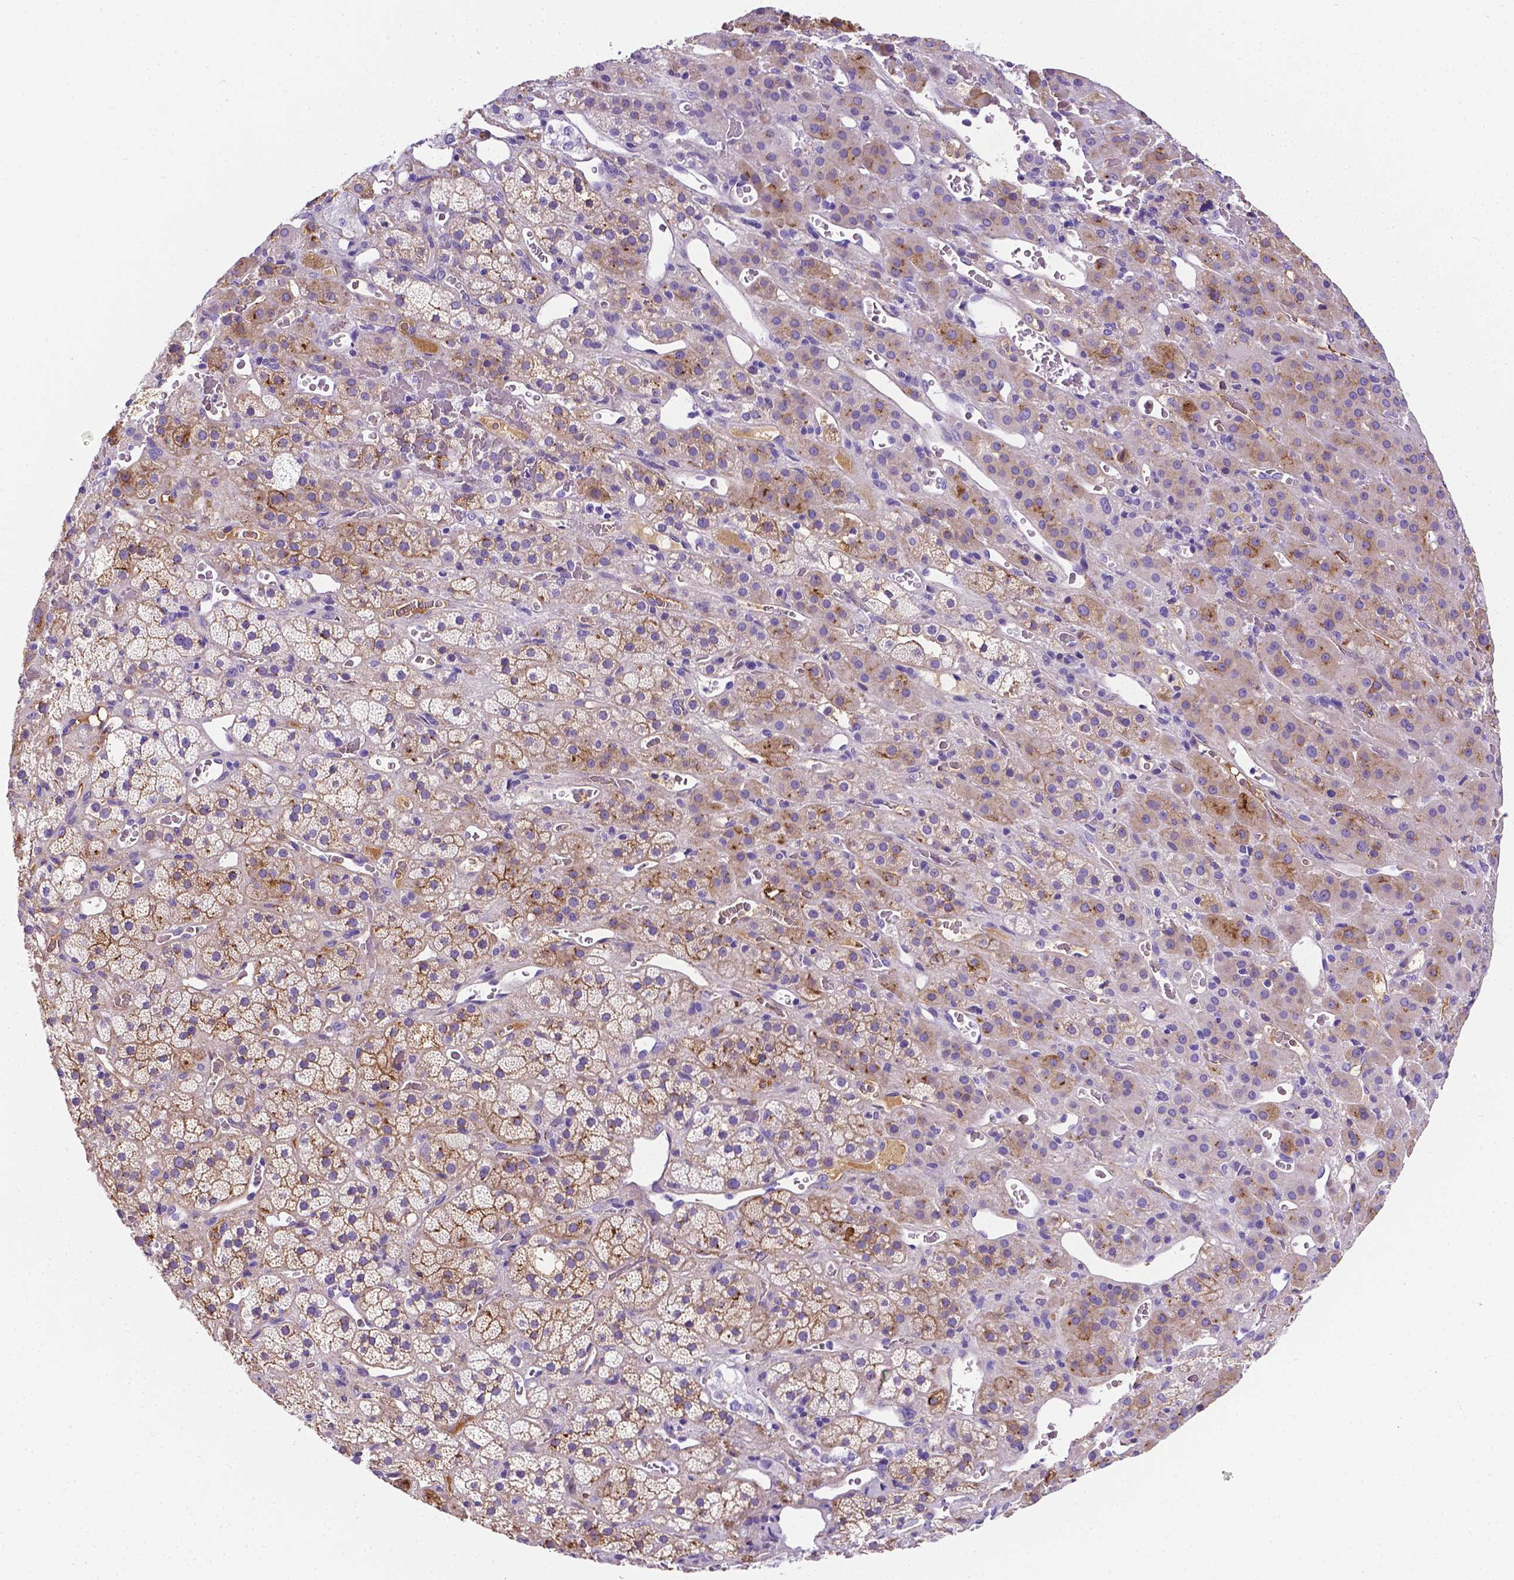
{"staining": {"intensity": "moderate", "quantity": "25%-75%", "location": "cytoplasmic/membranous"}, "tissue": "adrenal gland", "cell_type": "Glandular cells", "image_type": "normal", "snomed": [{"axis": "morphology", "description": "Normal tissue, NOS"}, {"axis": "topography", "description": "Adrenal gland"}], "caption": "Moderate cytoplasmic/membranous staining is seen in about 25%-75% of glandular cells in benign adrenal gland.", "gene": "APOE", "patient": {"sex": "male", "age": 57}}